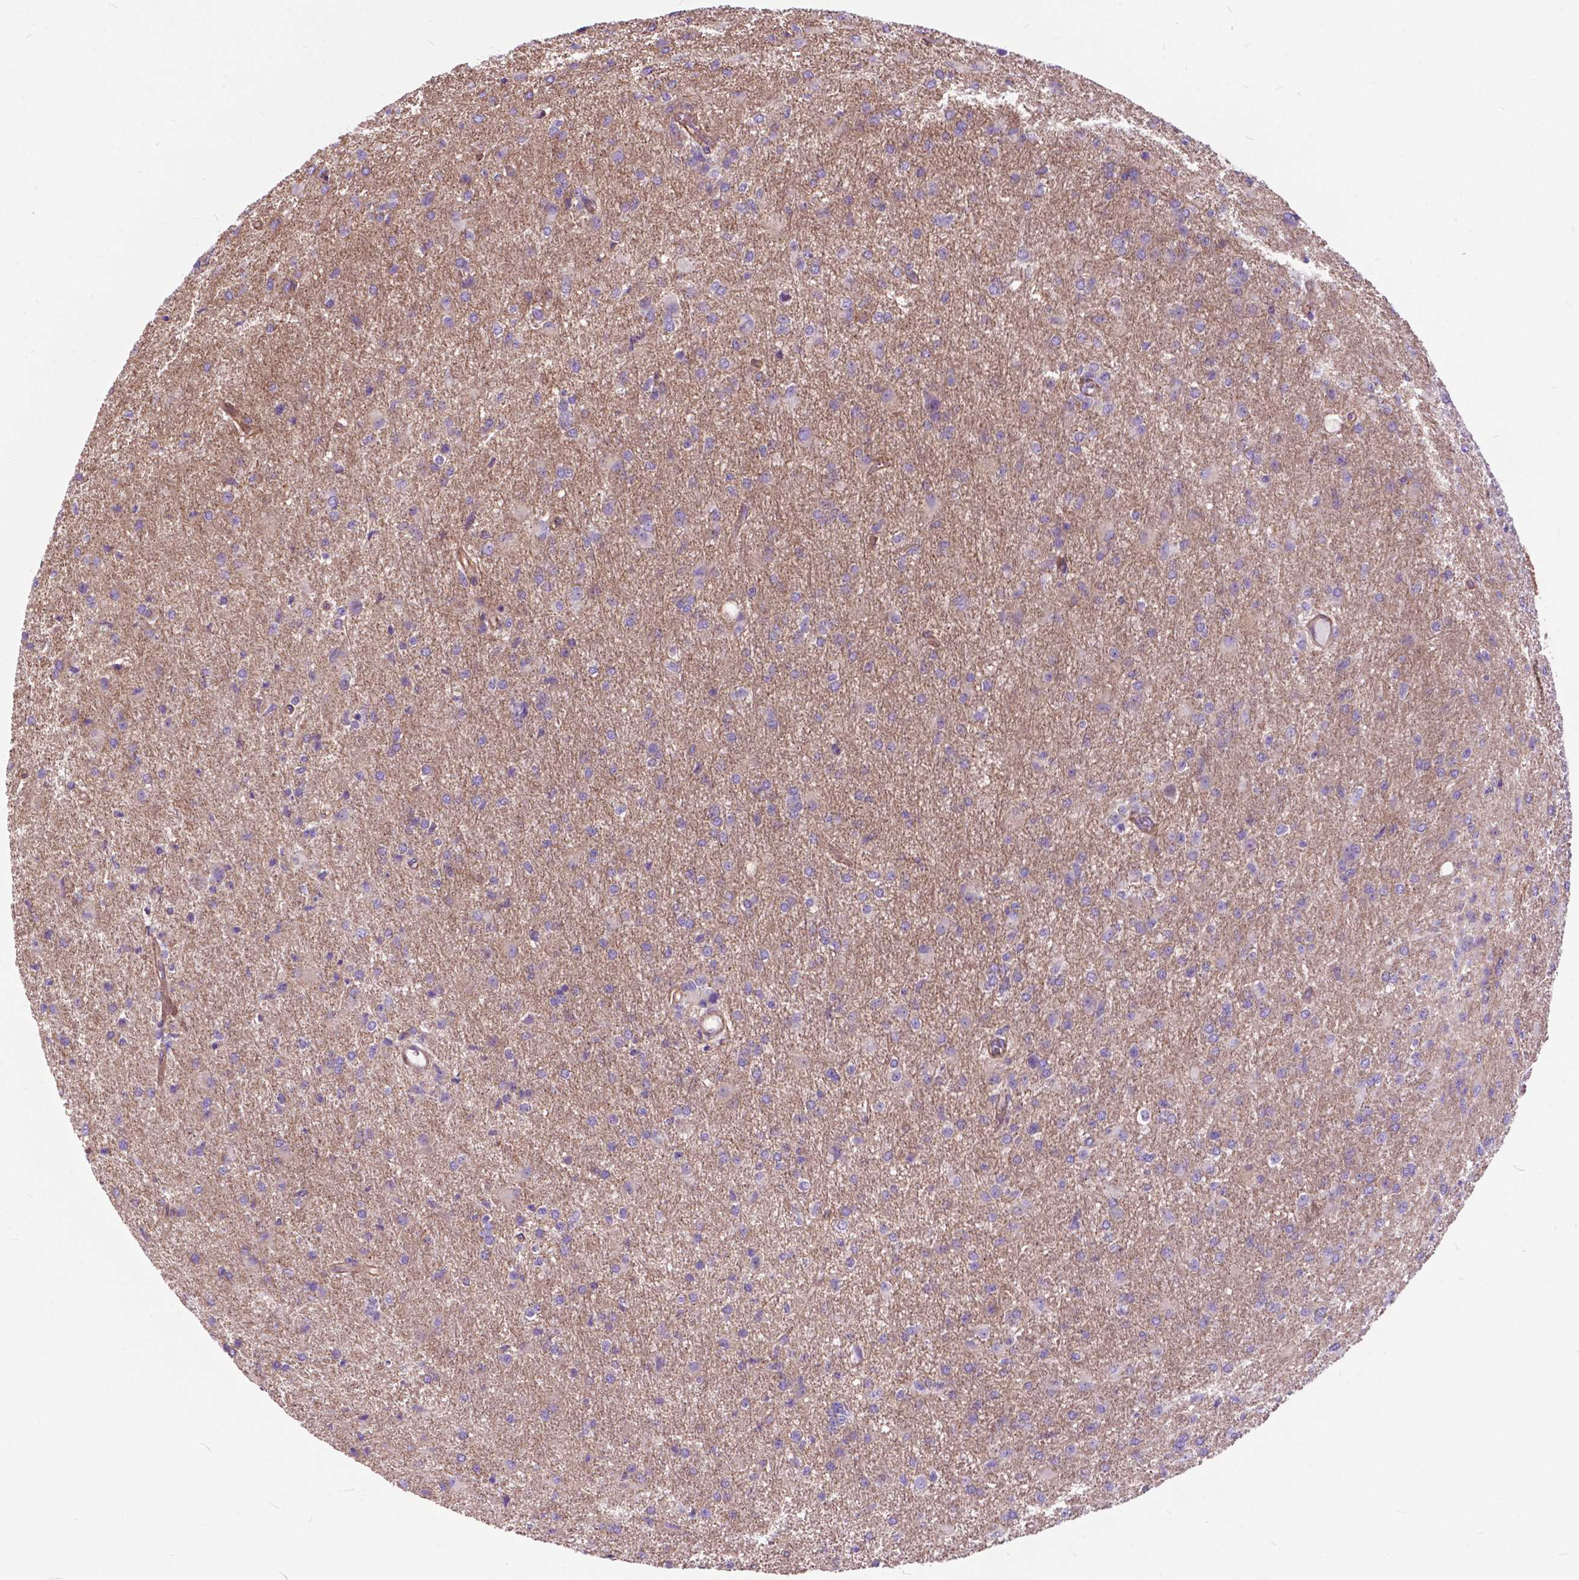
{"staining": {"intensity": "negative", "quantity": "none", "location": "none"}, "tissue": "glioma", "cell_type": "Tumor cells", "image_type": "cancer", "snomed": [{"axis": "morphology", "description": "Glioma, malignant, High grade"}, {"axis": "topography", "description": "Brain"}], "caption": "Tumor cells show no significant staining in glioma.", "gene": "FLT4", "patient": {"sex": "male", "age": 68}}